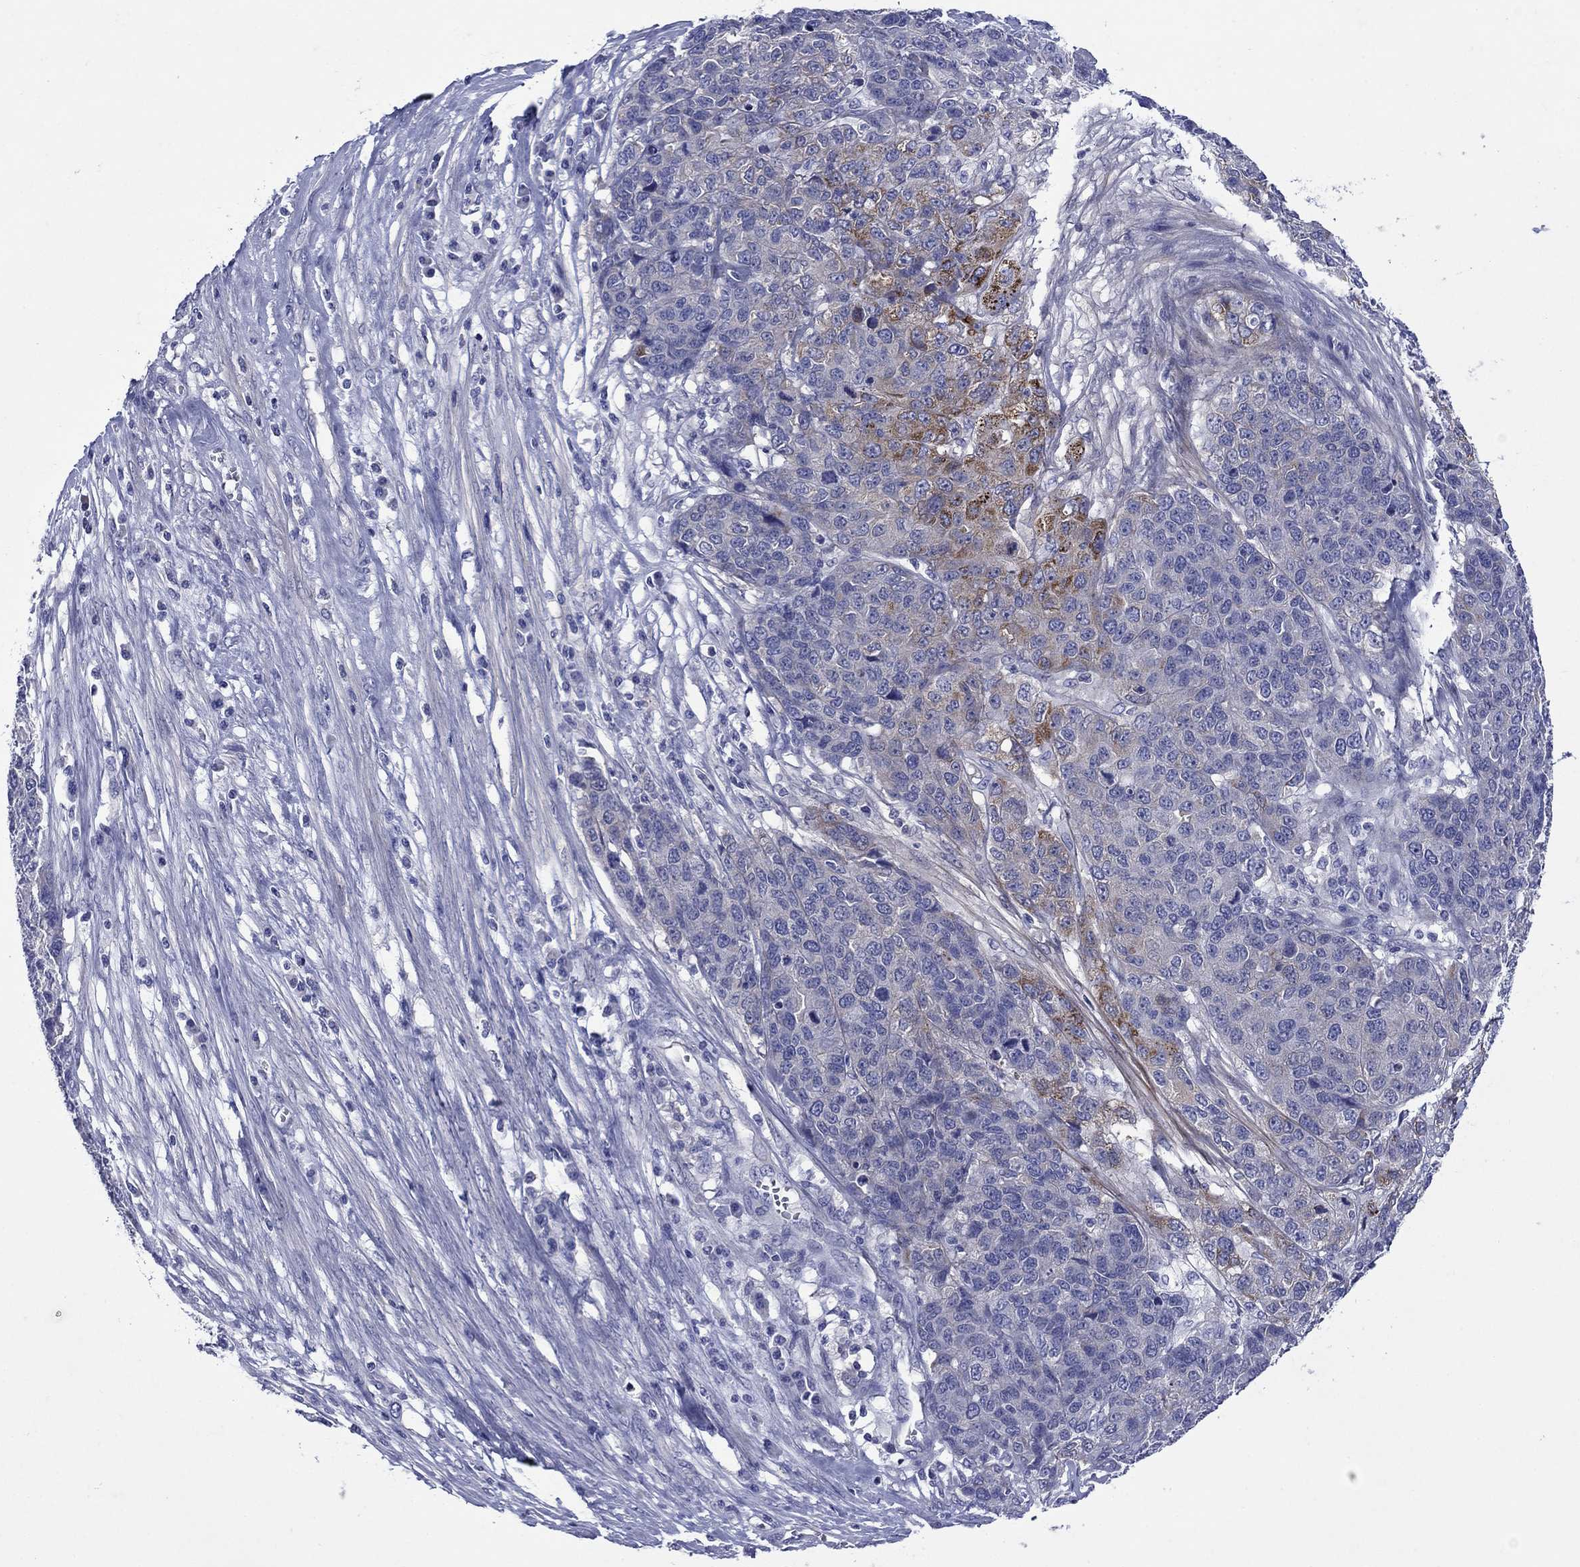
{"staining": {"intensity": "moderate", "quantity": "<25%", "location": "cytoplasmic/membranous"}, "tissue": "ovarian cancer", "cell_type": "Tumor cells", "image_type": "cancer", "snomed": [{"axis": "morphology", "description": "Cystadenocarcinoma, serous, NOS"}, {"axis": "topography", "description": "Ovary"}], "caption": "Immunohistochemistry (IHC) (DAB) staining of ovarian cancer demonstrates moderate cytoplasmic/membranous protein positivity in about <25% of tumor cells.", "gene": "SULT2B1", "patient": {"sex": "female", "age": 87}}